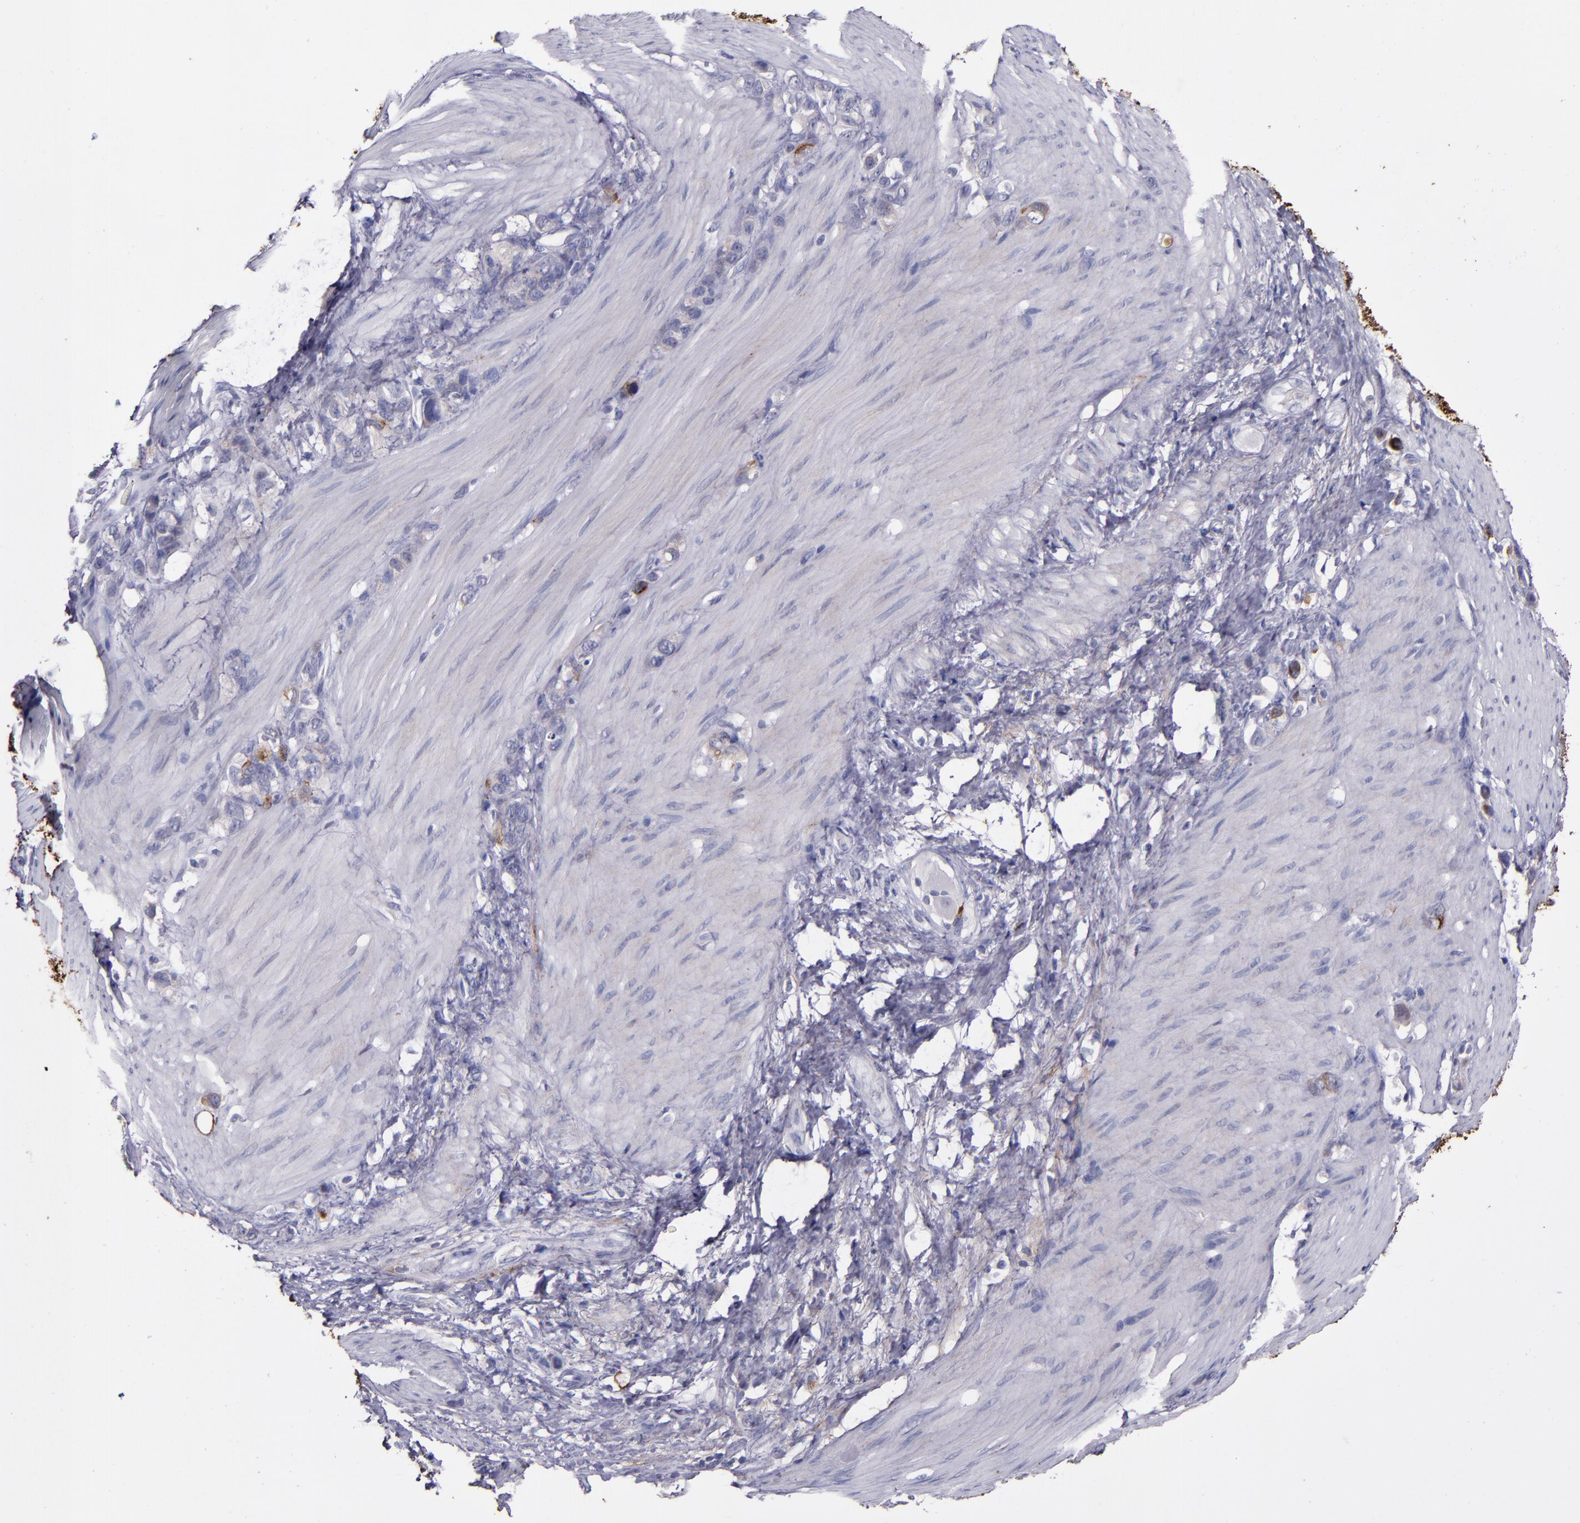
{"staining": {"intensity": "moderate", "quantity": "<25%", "location": "cytoplasmic/membranous"}, "tissue": "stomach cancer", "cell_type": "Tumor cells", "image_type": "cancer", "snomed": [{"axis": "morphology", "description": "Normal tissue, NOS"}, {"axis": "morphology", "description": "Adenocarcinoma, NOS"}, {"axis": "morphology", "description": "Adenocarcinoma, High grade"}, {"axis": "topography", "description": "Stomach, upper"}, {"axis": "topography", "description": "Stomach"}], "caption": "Moderate cytoplasmic/membranous positivity for a protein is appreciated in about <25% of tumor cells of adenocarcinoma (stomach) using immunohistochemistry.", "gene": "MFGE8", "patient": {"sex": "female", "age": 65}}